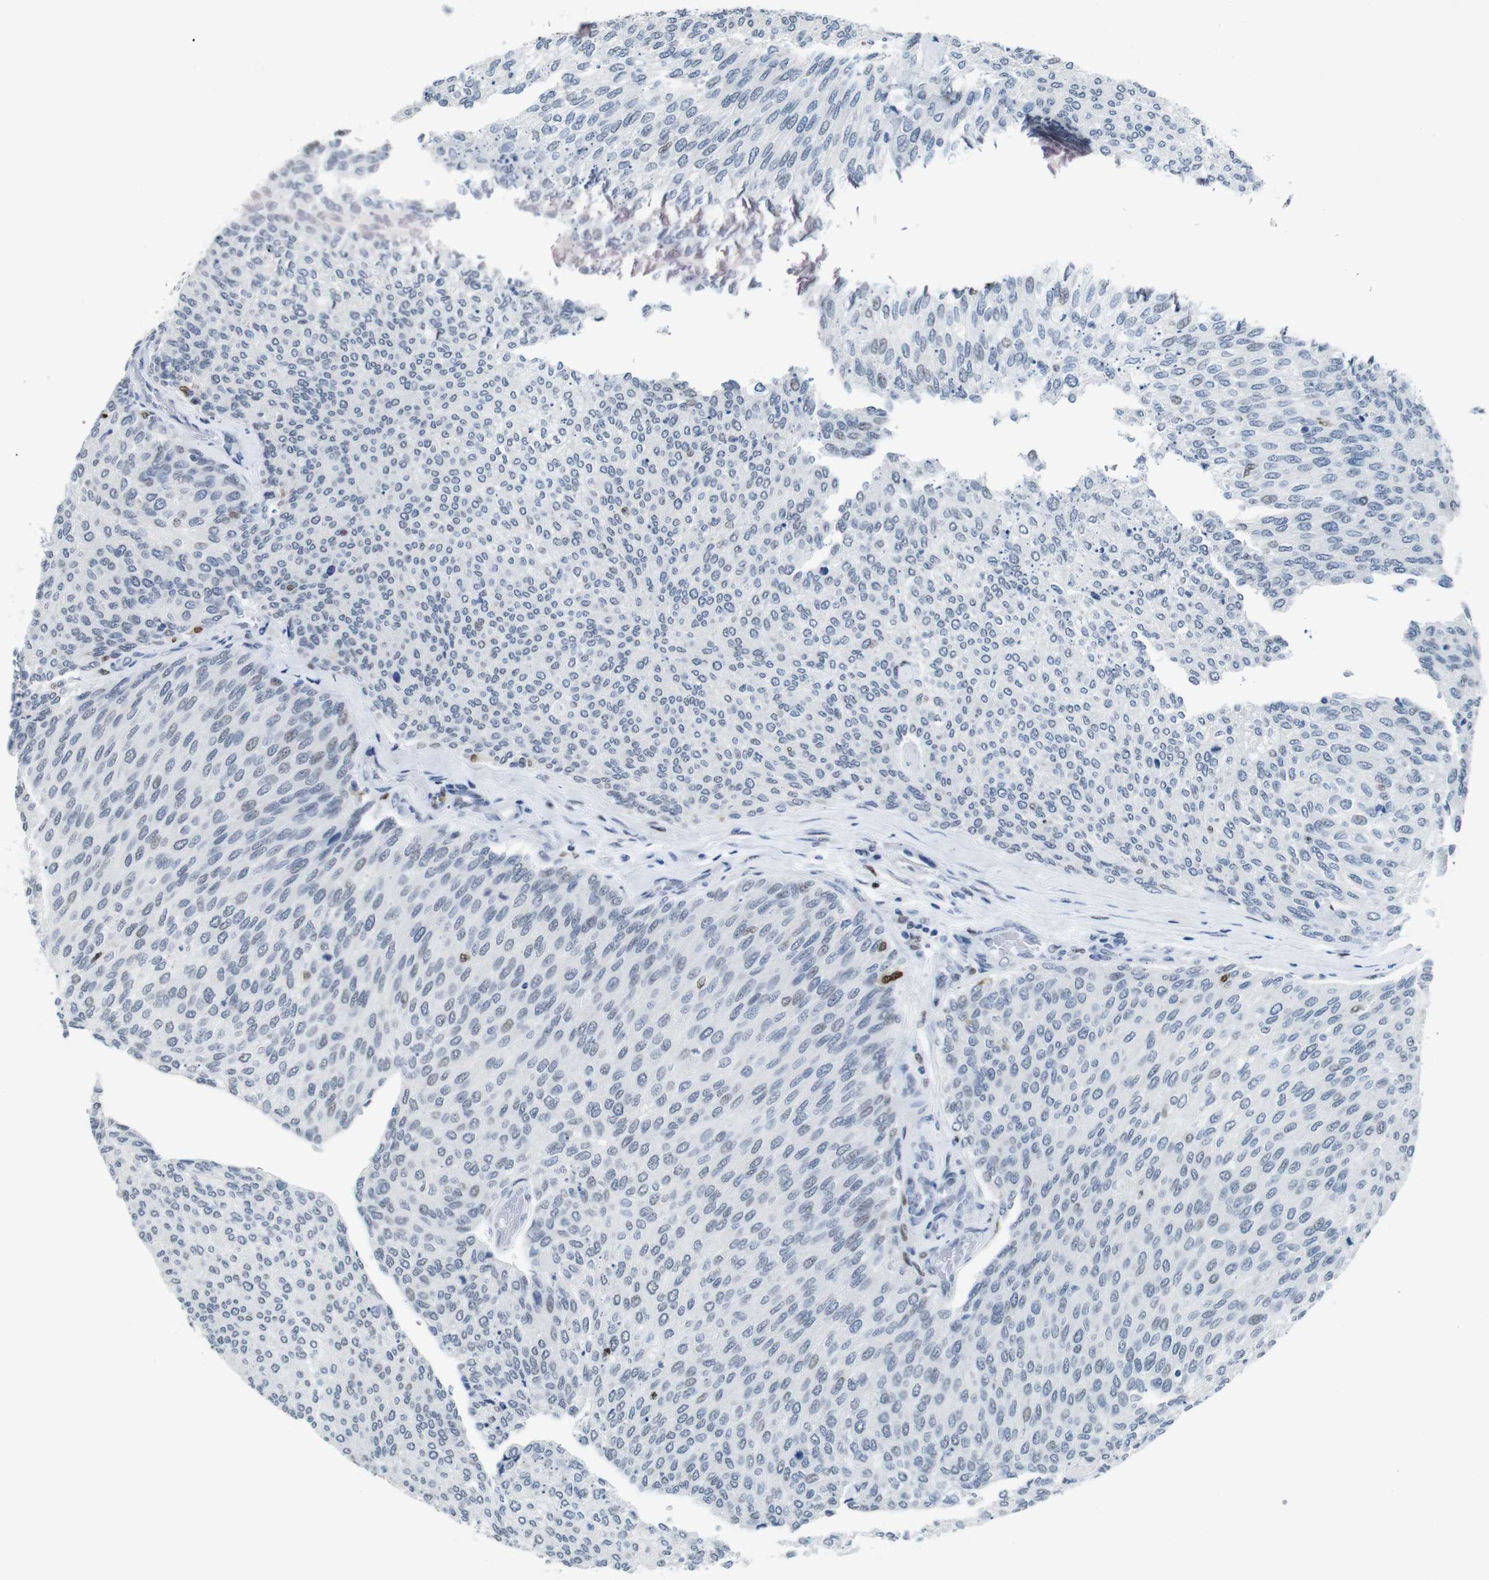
{"staining": {"intensity": "negative", "quantity": "none", "location": "none"}, "tissue": "urothelial cancer", "cell_type": "Tumor cells", "image_type": "cancer", "snomed": [{"axis": "morphology", "description": "Urothelial carcinoma, Low grade"}, {"axis": "topography", "description": "Urinary bladder"}], "caption": "Human urothelial carcinoma (low-grade) stained for a protein using immunohistochemistry (IHC) shows no expression in tumor cells.", "gene": "IRF8", "patient": {"sex": "female", "age": 79}}